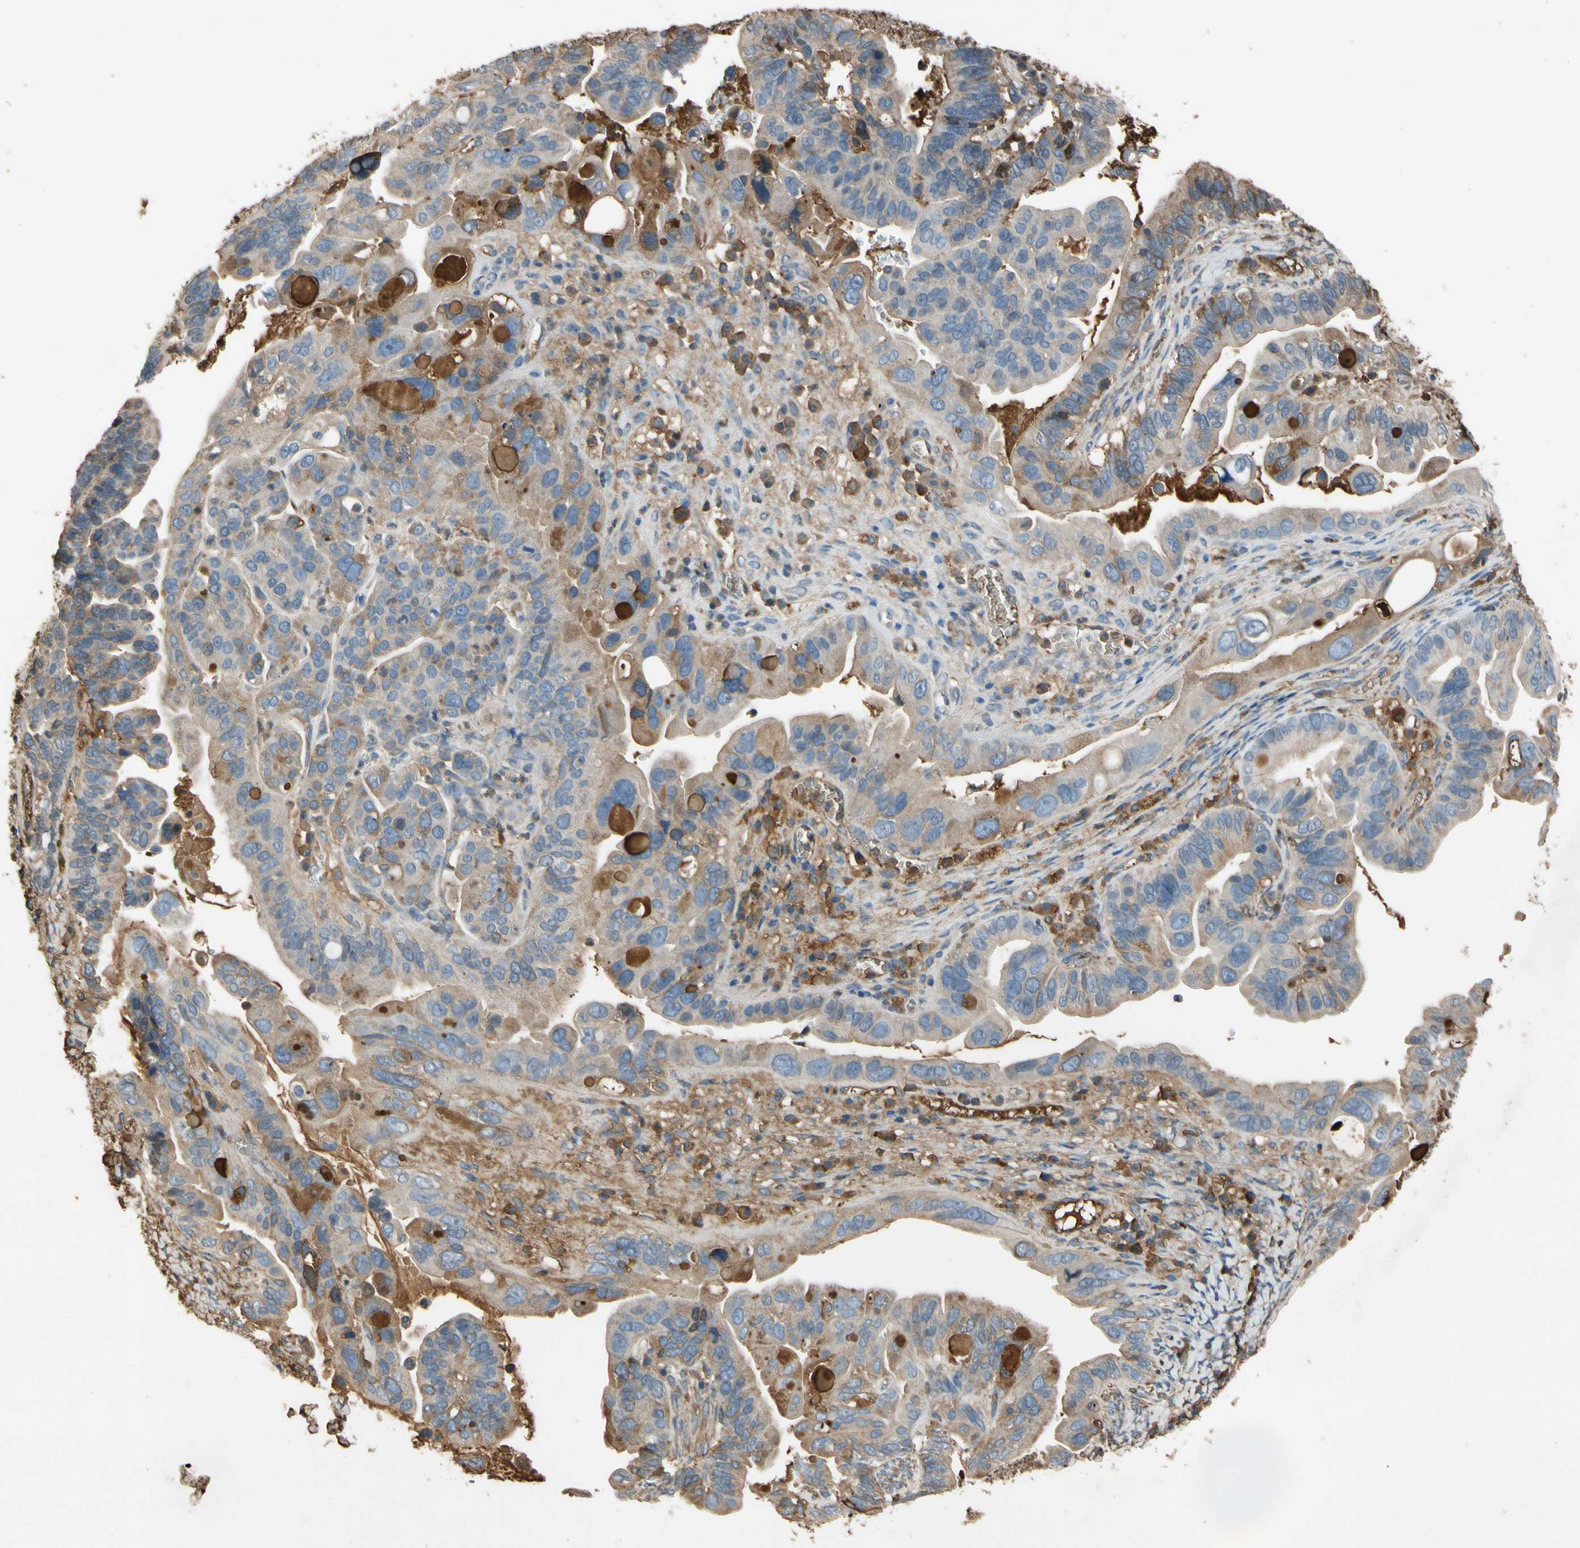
{"staining": {"intensity": "weak", "quantity": ">75%", "location": "cytoplasmic/membranous"}, "tissue": "ovarian cancer", "cell_type": "Tumor cells", "image_type": "cancer", "snomed": [{"axis": "morphology", "description": "Cystadenocarcinoma, serous, NOS"}, {"axis": "topography", "description": "Ovary"}], "caption": "Protein expression analysis of human ovarian serous cystadenocarcinoma reveals weak cytoplasmic/membranous expression in about >75% of tumor cells.", "gene": "TIMP2", "patient": {"sex": "female", "age": 56}}